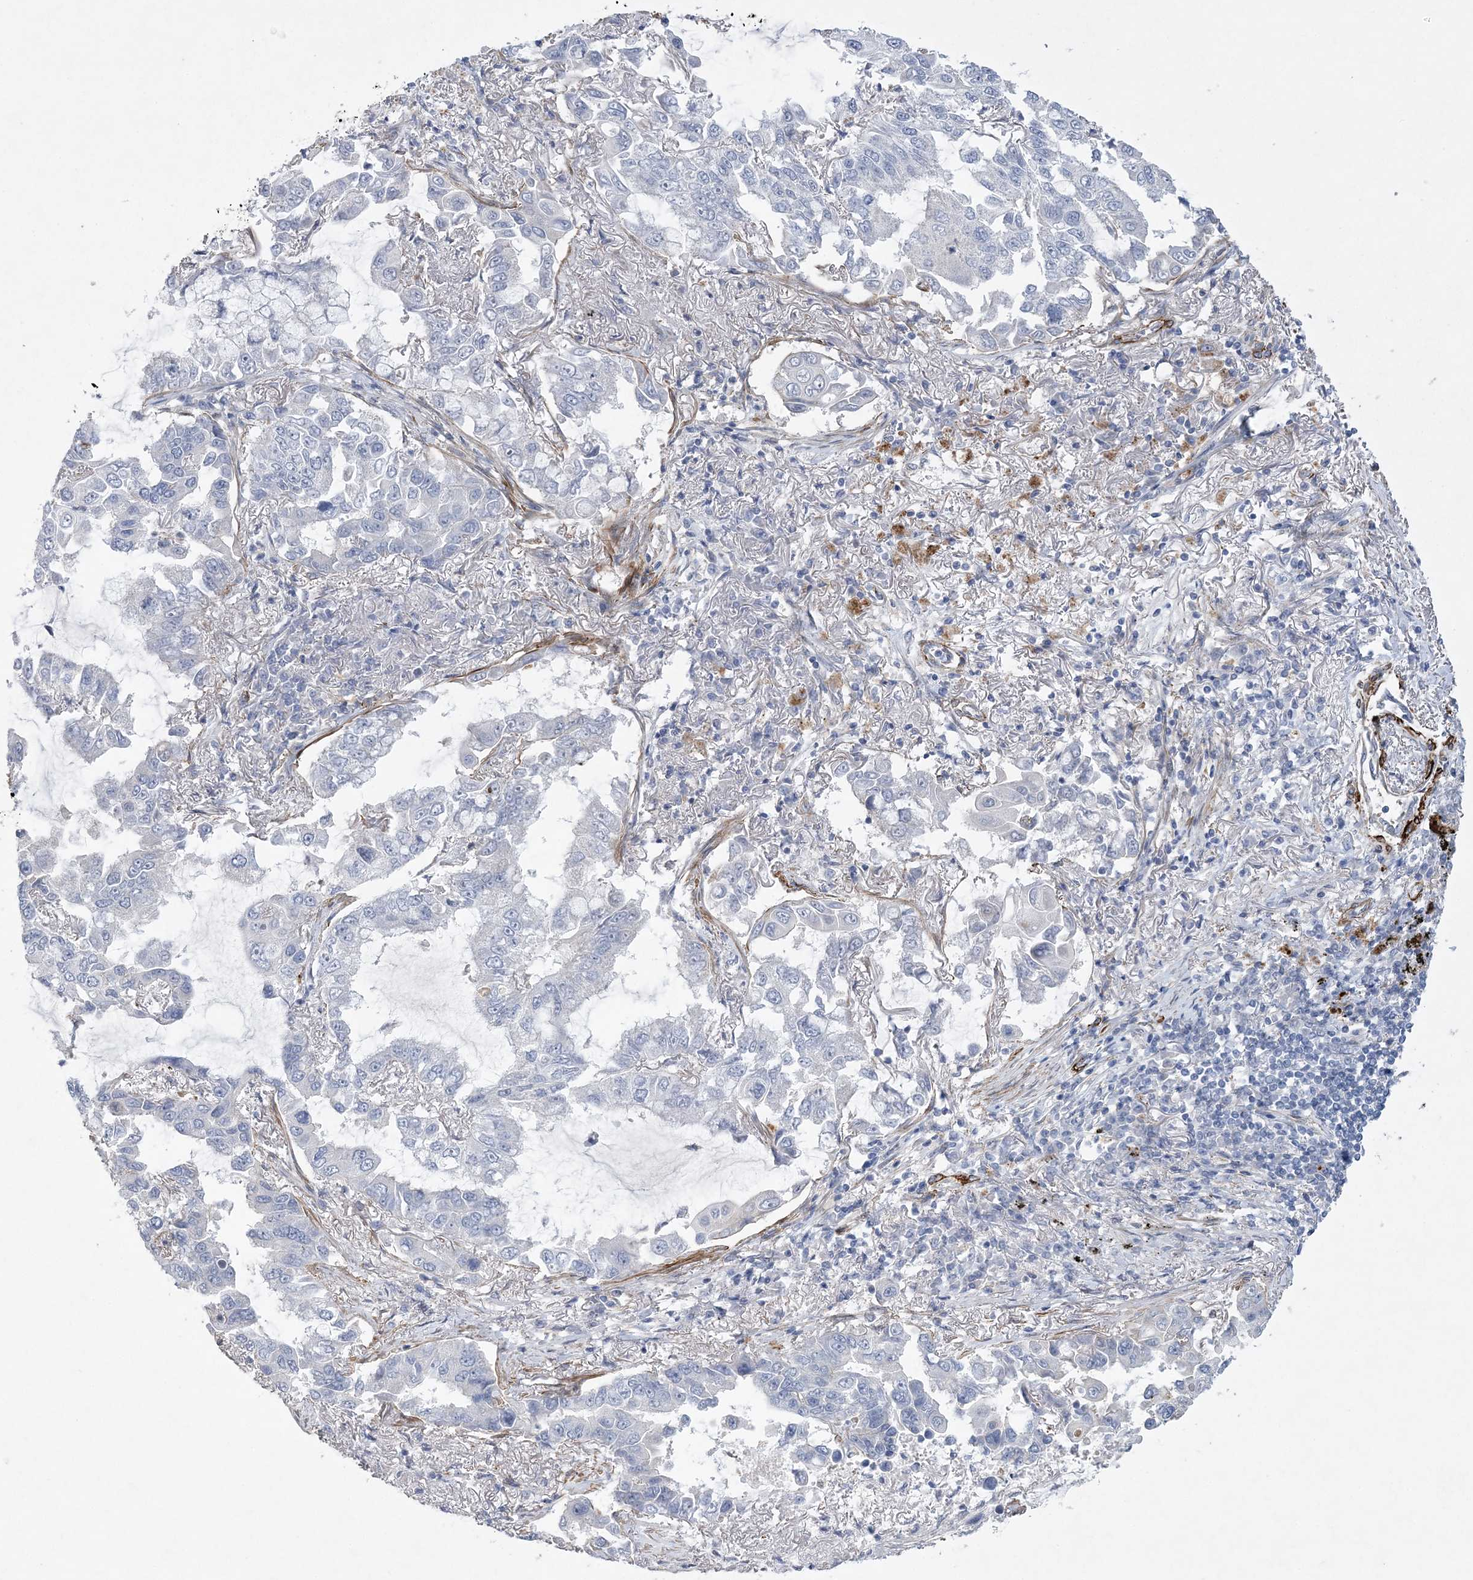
{"staining": {"intensity": "negative", "quantity": "none", "location": "none"}, "tissue": "lung cancer", "cell_type": "Tumor cells", "image_type": "cancer", "snomed": [{"axis": "morphology", "description": "Adenocarcinoma, NOS"}, {"axis": "topography", "description": "Lung"}], "caption": "A high-resolution photomicrograph shows immunohistochemistry staining of lung adenocarcinoma, which reveals no significant expression in tumor cells.", "gene": "ARSJ", "patient": {"sex": "male", "age": 64}}